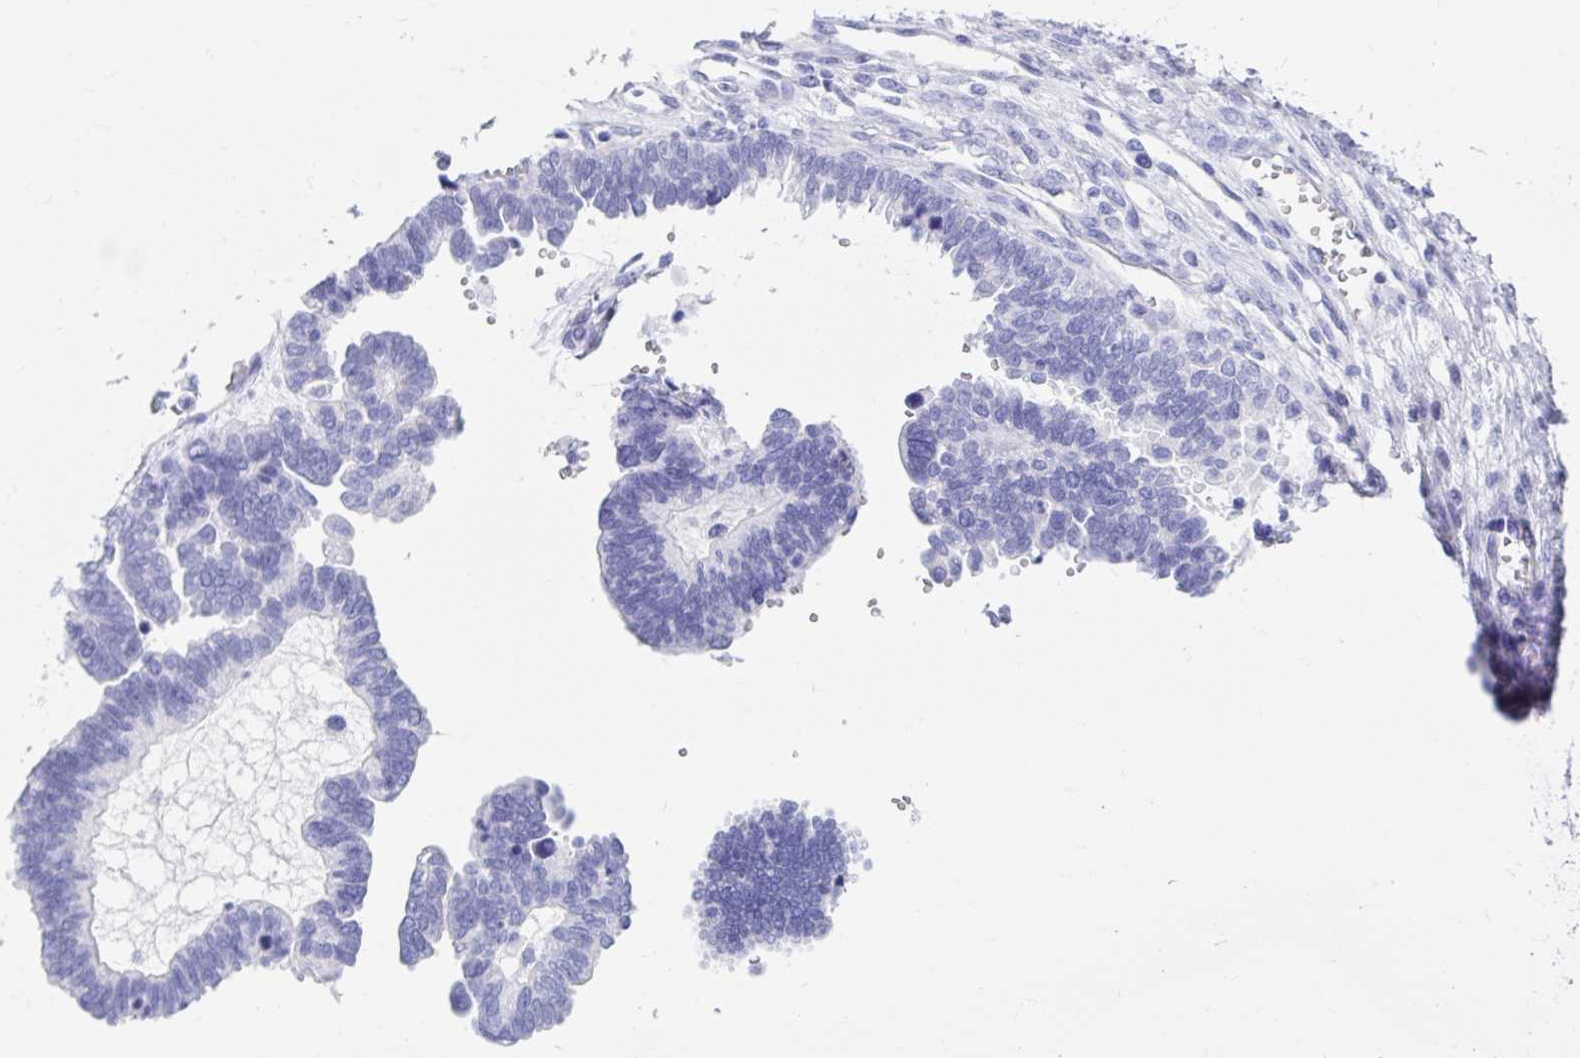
{"staining": {"intensity": "negative", "quantity": "none", "location": "none"}, "tissue": "ovarian cancer", "cell_type": "Tumor cells", "image_type": "cancer", "snomed": [{"axis": "morphology", "description": "Cystadenocarcinoma, serous, NOS"}, {"axis": "topography", "description": "Ovary"}], "caption": "IHC image of human serous cystadenocarcinoma (ovarian) stained for a protein (brown), which displays no expression in tumor cells. (DAB (3,3'-diaminobenzidine) IHC with hematoxylin counter stain).", "gene": "DPEP3", "patient": {"sex": "female", "age": 51}}